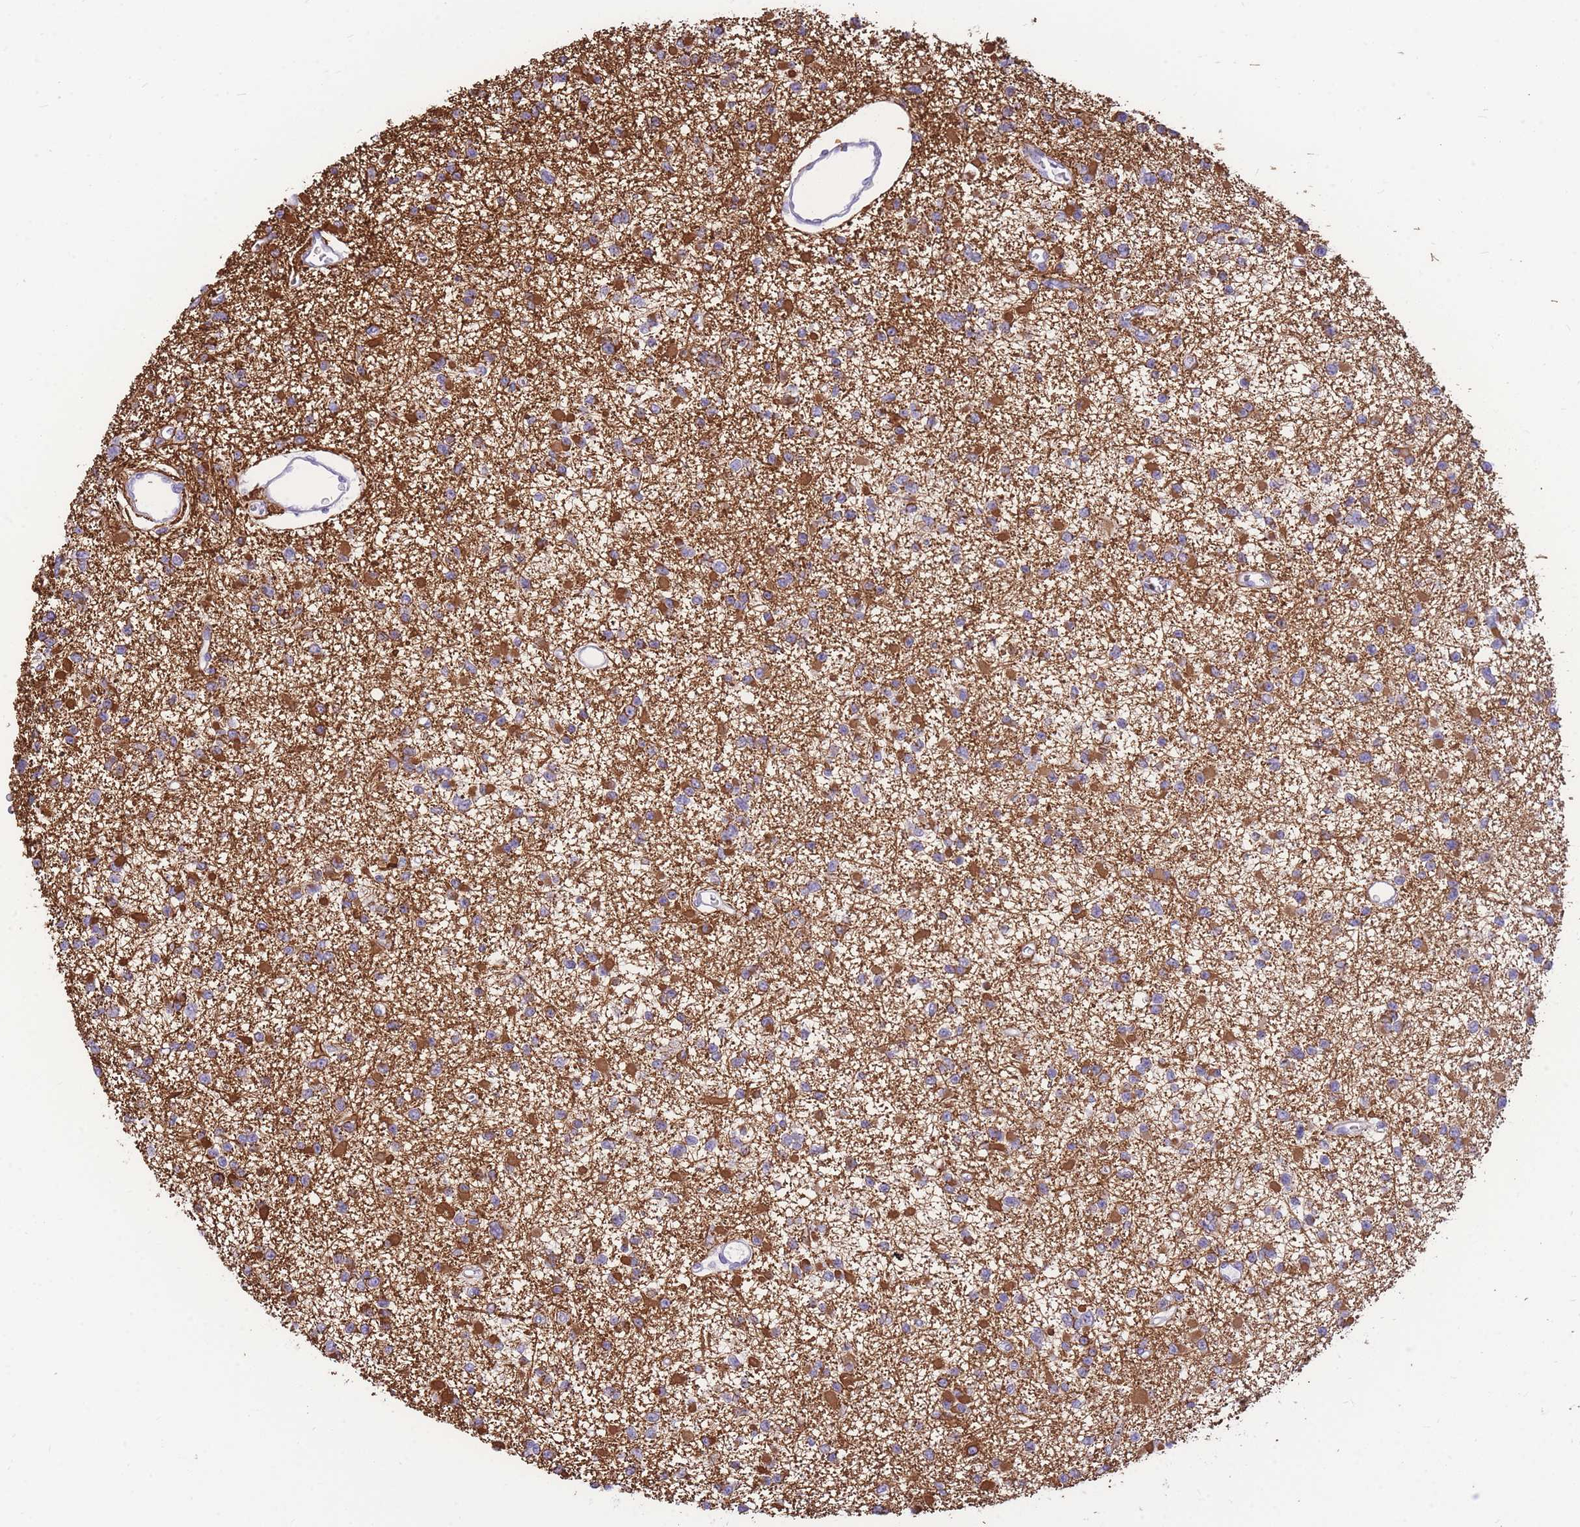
{"staining": {"intensity": "strong", "quantity": "25%-75%", "location": "cytoplasmic/membranous"}, "tissue": "glioma", "cell_type": "Tumor cells", "image_type": "cancer", "snomed": [{"axis": "morphology", "description": "Glioma, malignant, Low grade"}, {"axis": "topography", "description": "Brain"}], "caption": "Glioma was stained to show a protein in brown. There is high levels of strong cytoplasmic/membranous expression in approximately 25%-75% of tumor cells.", "gene": "ZNF311", "patient": {"sex": "female", "age": 22}}